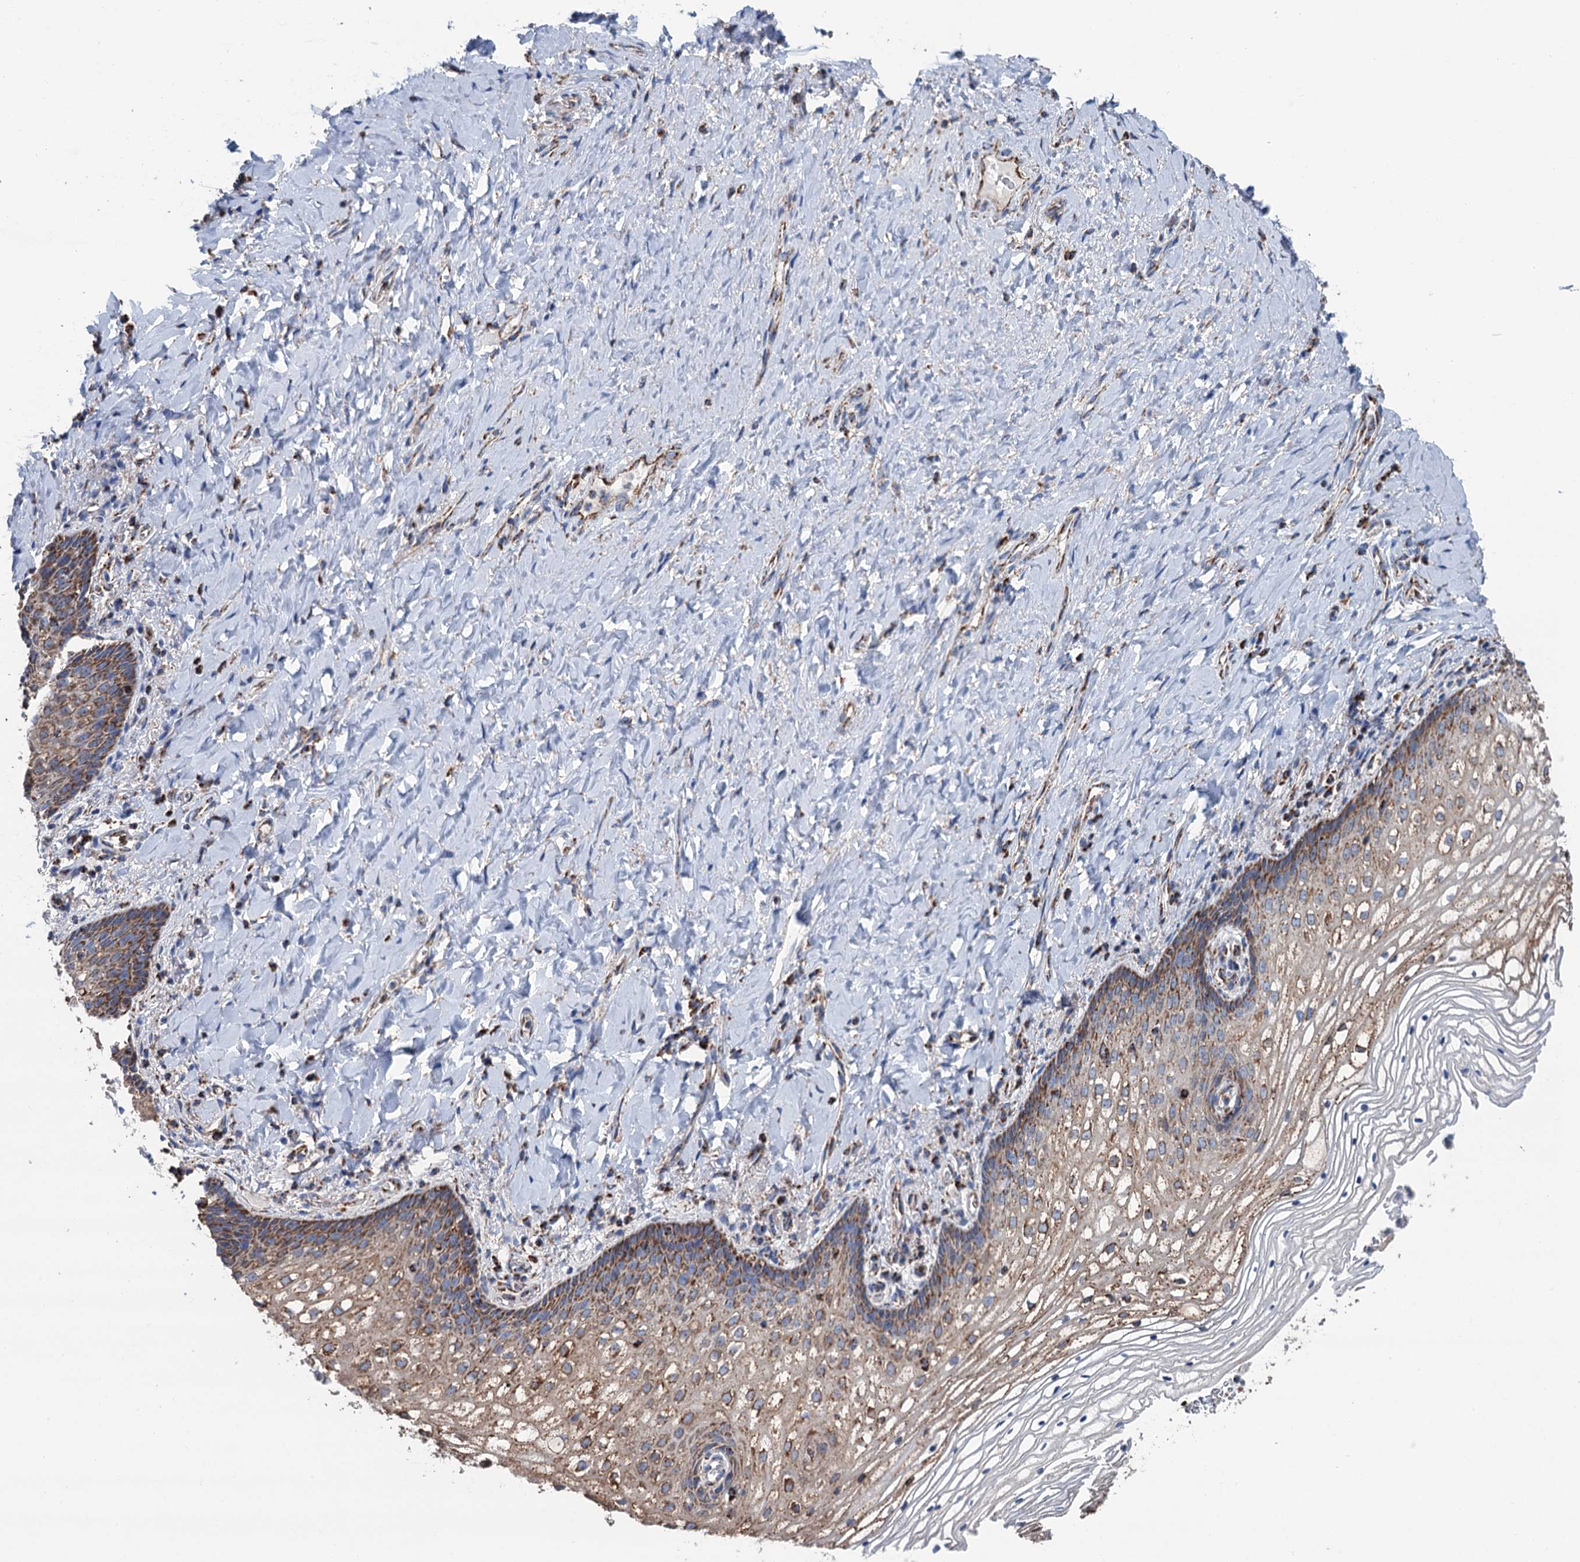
{"staining": {"intensity": "moderate", "quantity": ">75%", "location": "cytoplasmic/membranous"}, "tissue": "vagina", "cell_type": "Squamous epithelial cells", "image_type": "normal", "snomed": [{"axis": "morphology", "description": "Normal tissue, NOS"}, {"axis": "topography", "description": "Vagina"}], "caption": "Immunohistochemical staining of unremarkable vagina displays moderate cytoplasmic/membranous protein positivity in about >75% of squamous epithelial cells. The protein of interest is stained brown, and the nuclei are stained in blue (DAB (3,3'-diaminobenzidine) IHC with brightfield microscopy, high magnification).", "gene": "IVD", "patient": {"sex": "female", "age": 60}}